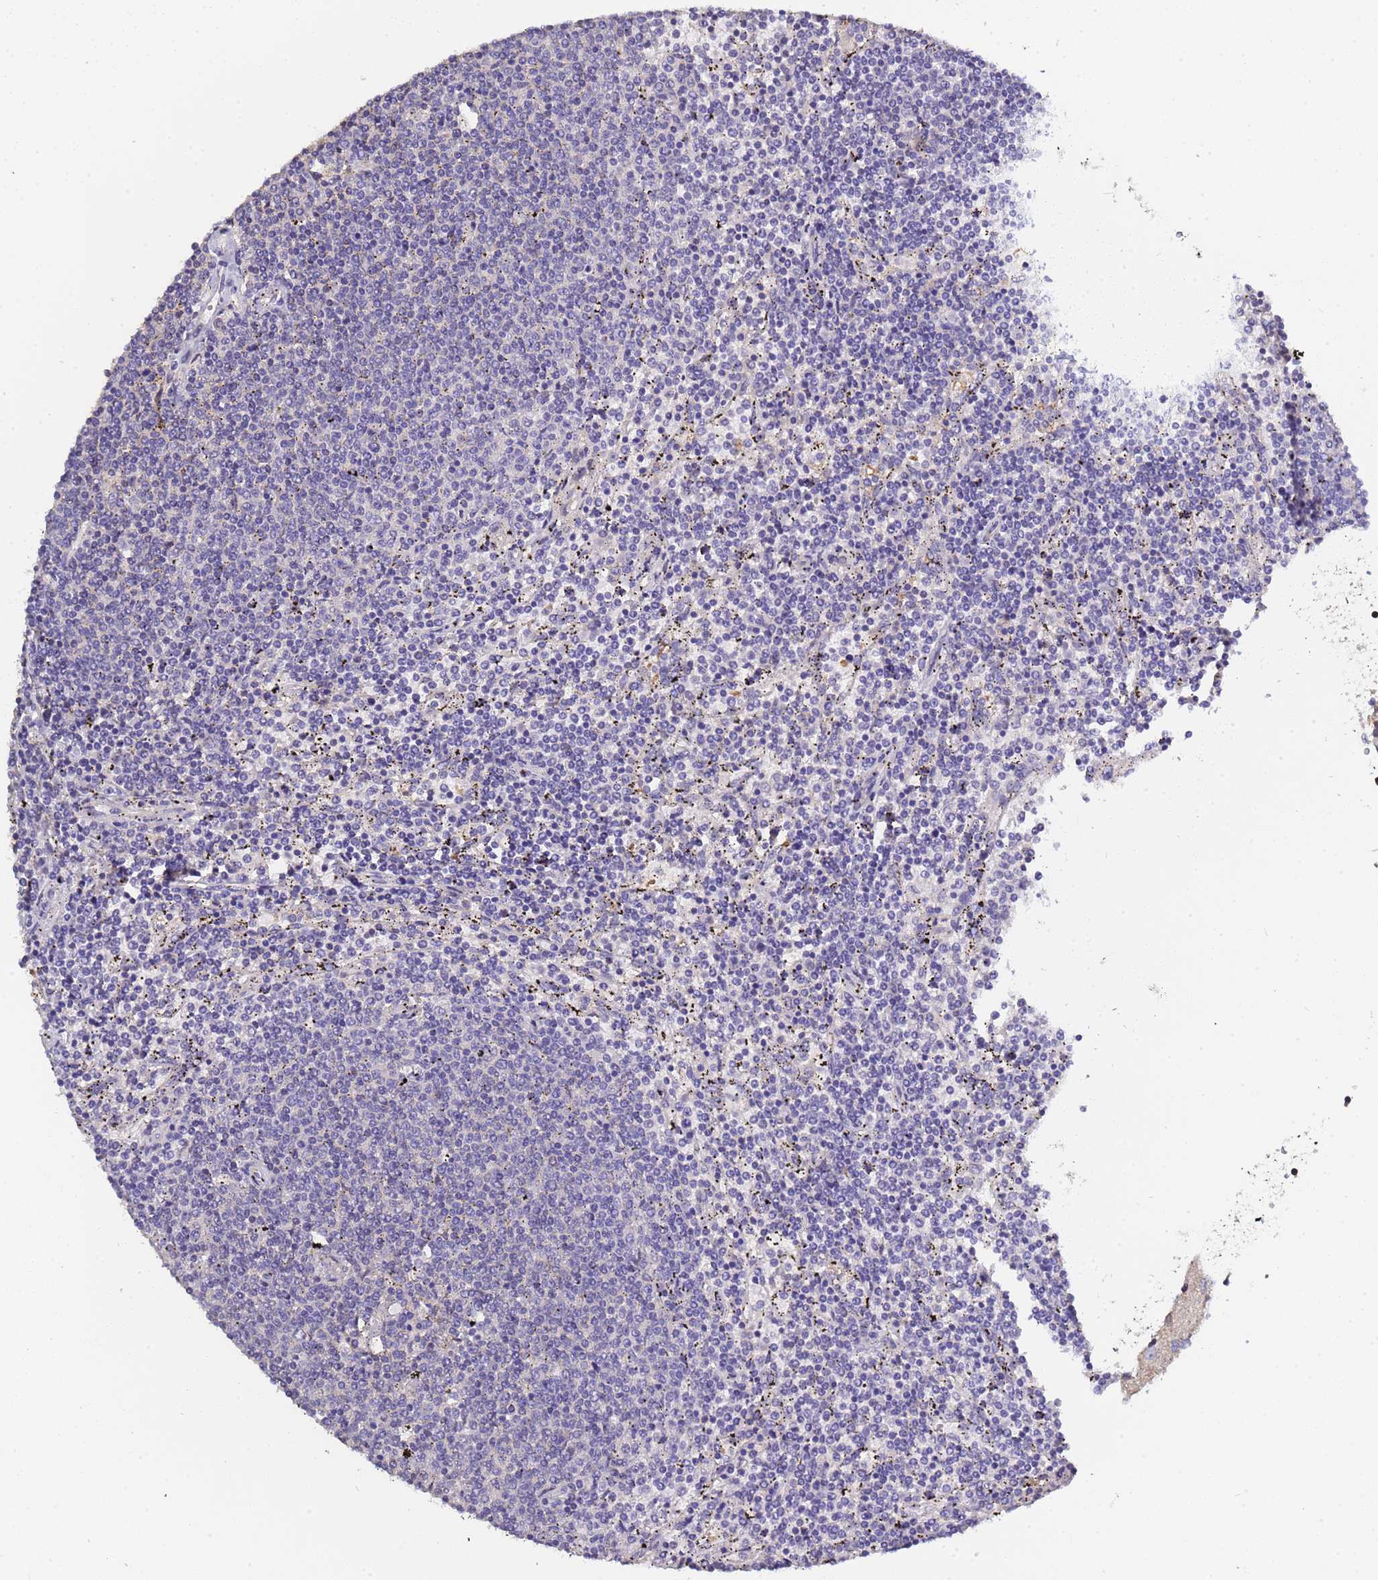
{"staining": {"intensity": "negative", "quantity": "none", "location": "none"}, "tissue": "lymphoma", "cell_type": "Tumor cells", "image_type": "cancer", "snomed": [{"axis": "morphology", "description": "Malignant lymphoma, non-Hodgkin's type, Low grade"}, {"axis": "topography", "description": "Spleen"}], "caption": "Immunohistochemistry micrograph of neoplastic tissue: human lymphoma stained with DAB (3,3'-diaminobenzidine) displays no significant protein positivity in tumor cells. Brightfield microscopy of immunohistochemistry (IHC) stained with DAB (3,3'-diaminobenzidine) (brown) and hematoxylin (blue), captured at high magnification.", "gene": "ELMOD2", "patient": {"sex": "female", "age": 50}}